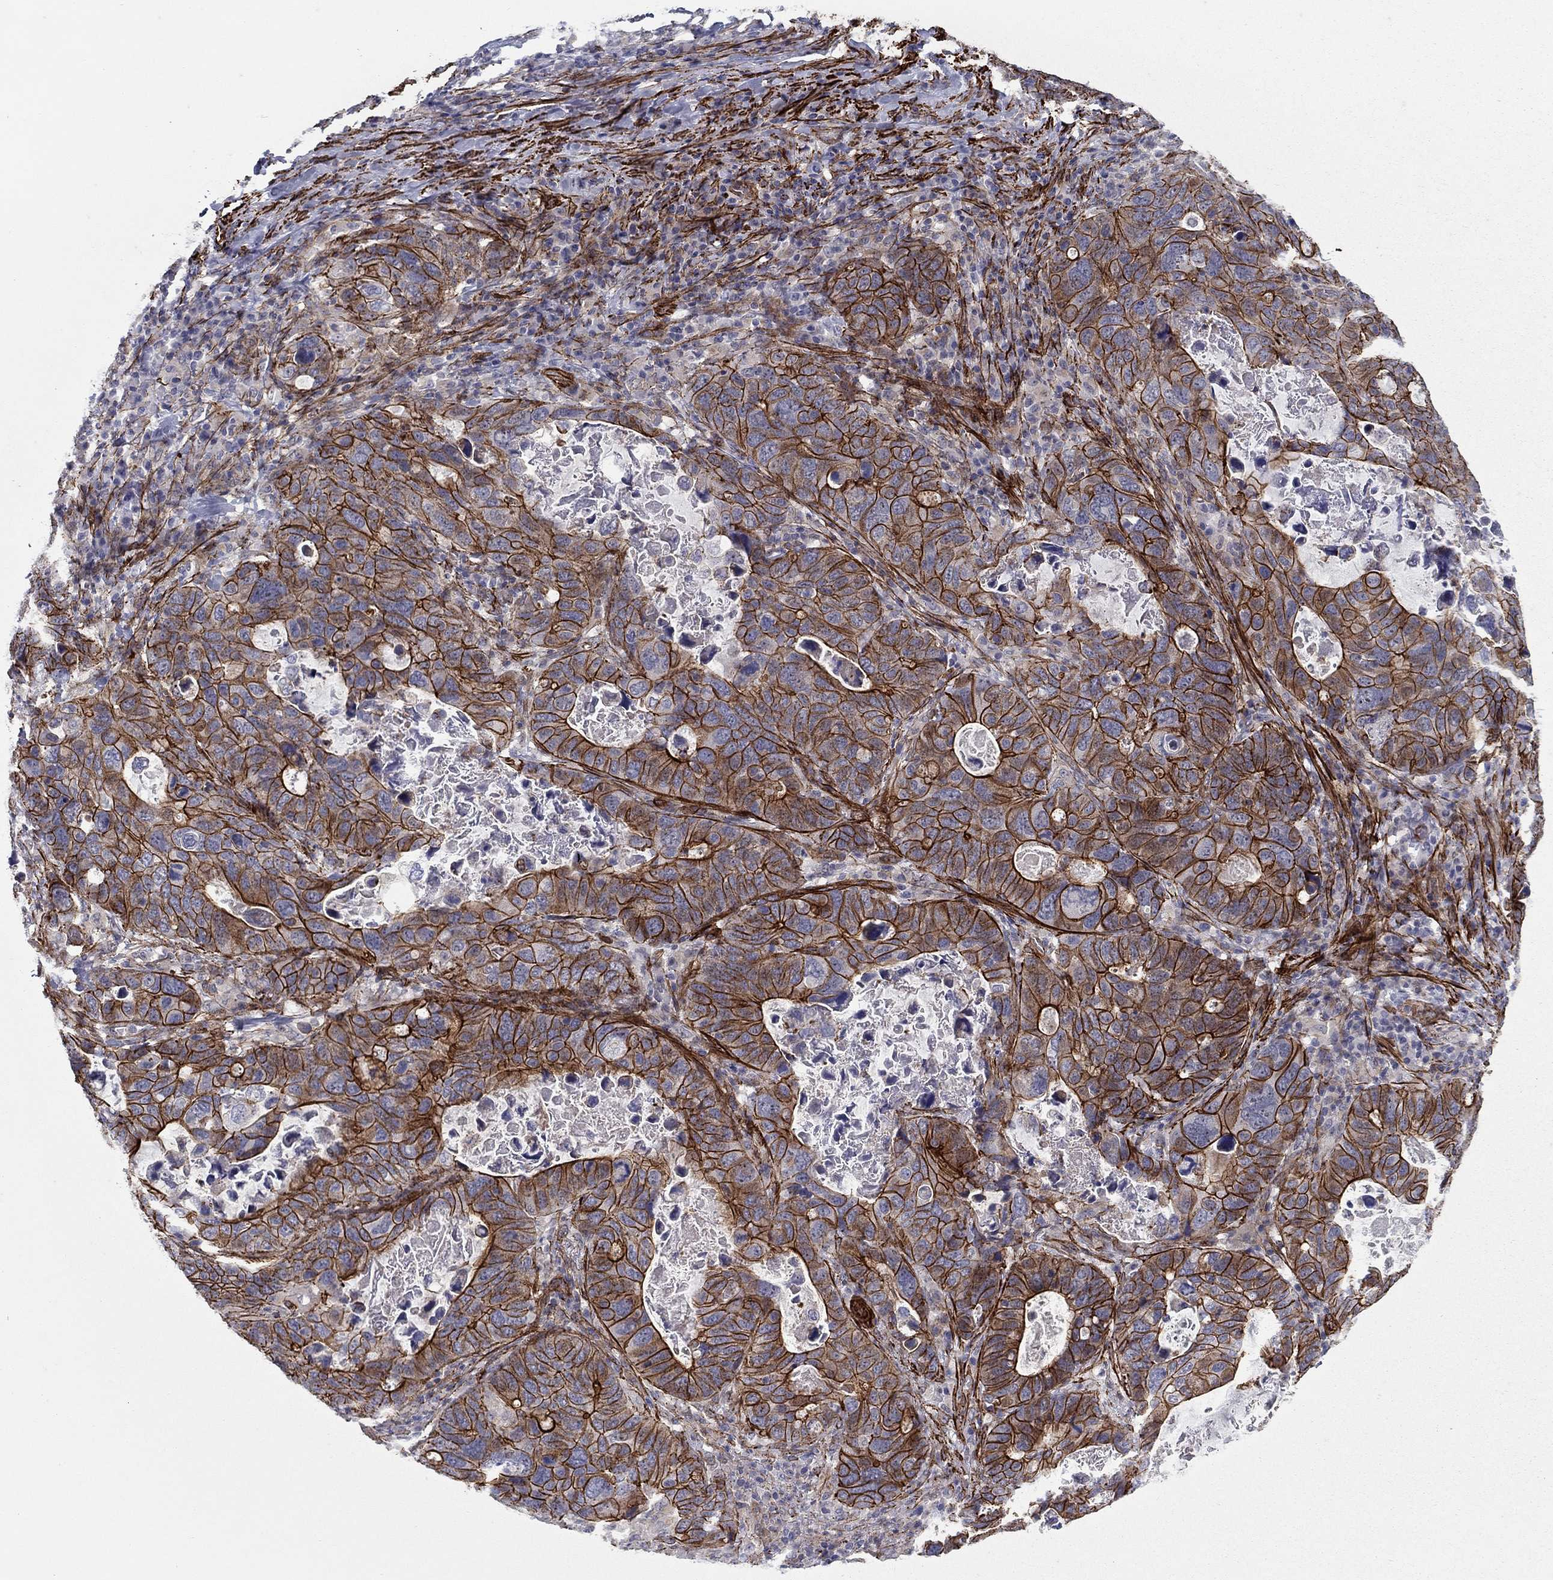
{"staining": {"intensity": "strong", "quantity": "25%-75%", "location": "cytoplasmic/membranous"}, "tissue": "stomach cancer", "cell_type": "Tumor cells", "image_type": "cancer", "snomed": [{"axis": "morphology", "description": "Adenocarcinoma, NOS"}, {"axis": "topography", "description": "Stomach"}], "caption": "A brown stain highlights strong cytoplasmic/membranous positivity of a protein in stomach adenocarcinoma tumor cells. (brown staining indicates protein expression, while blue staining denotes nuclei).", "gene": "KRBA1", "patient": {"sex": "male", "age": 54}}